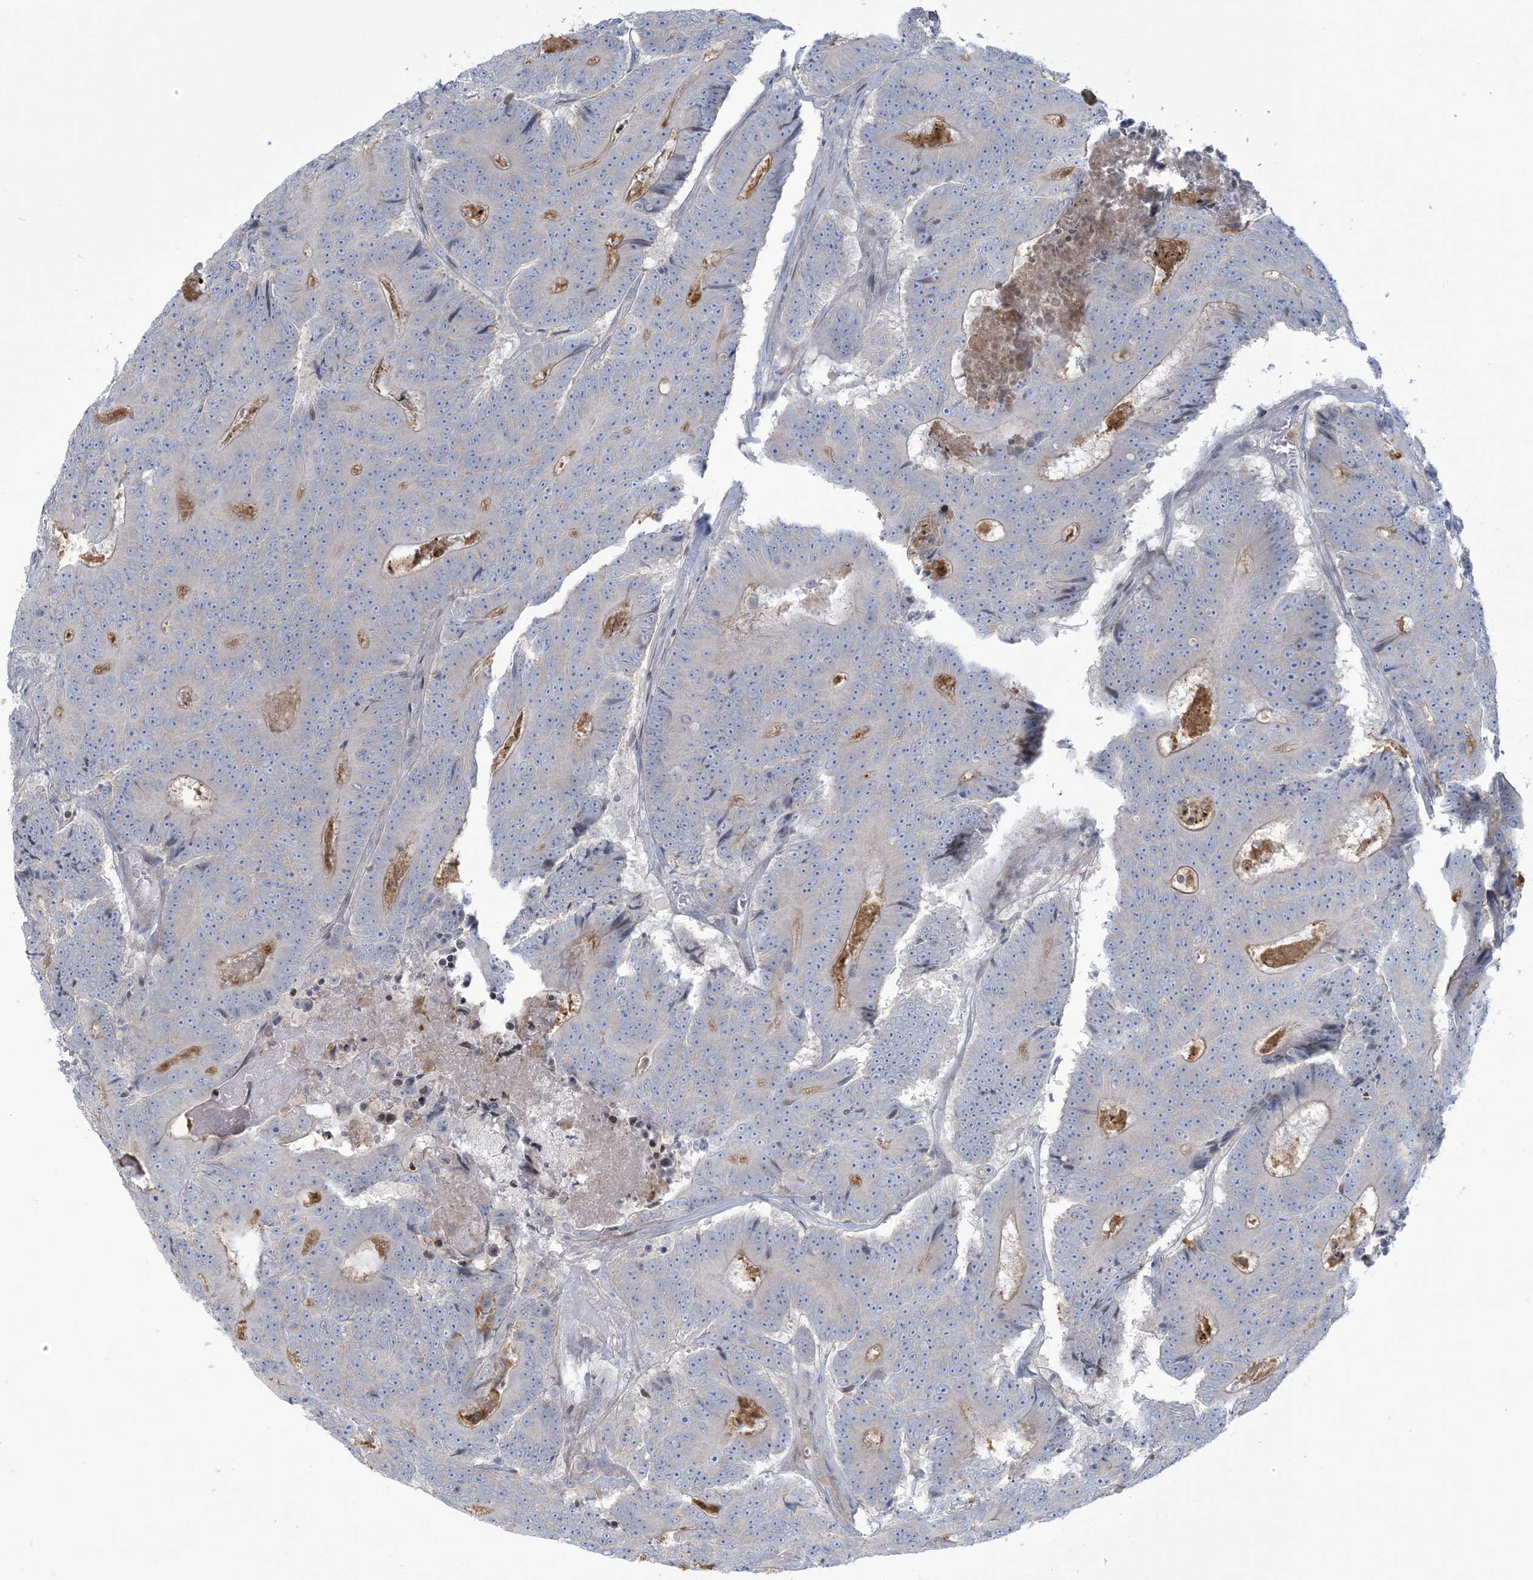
{"staining": {"intensity": "negative", "quantity": "none", "location": "none"}, "tissue": "colorectal cancer", "cell_type": "Tumor cells", "image_type": "cancer", "snomed": [{"axis": "morphology", "description": "Adenocarcinoma, NOS"}, {"axis": "topography", "description": "Colon"}], "caption": "There is no significant staining in tumor cells of colorectal cancer (adenocarcinoma). (DAB IHC with hematoxylin counter stain).", "gene": "AFTPH", "patient": {"sex": "male", "age": 83}}